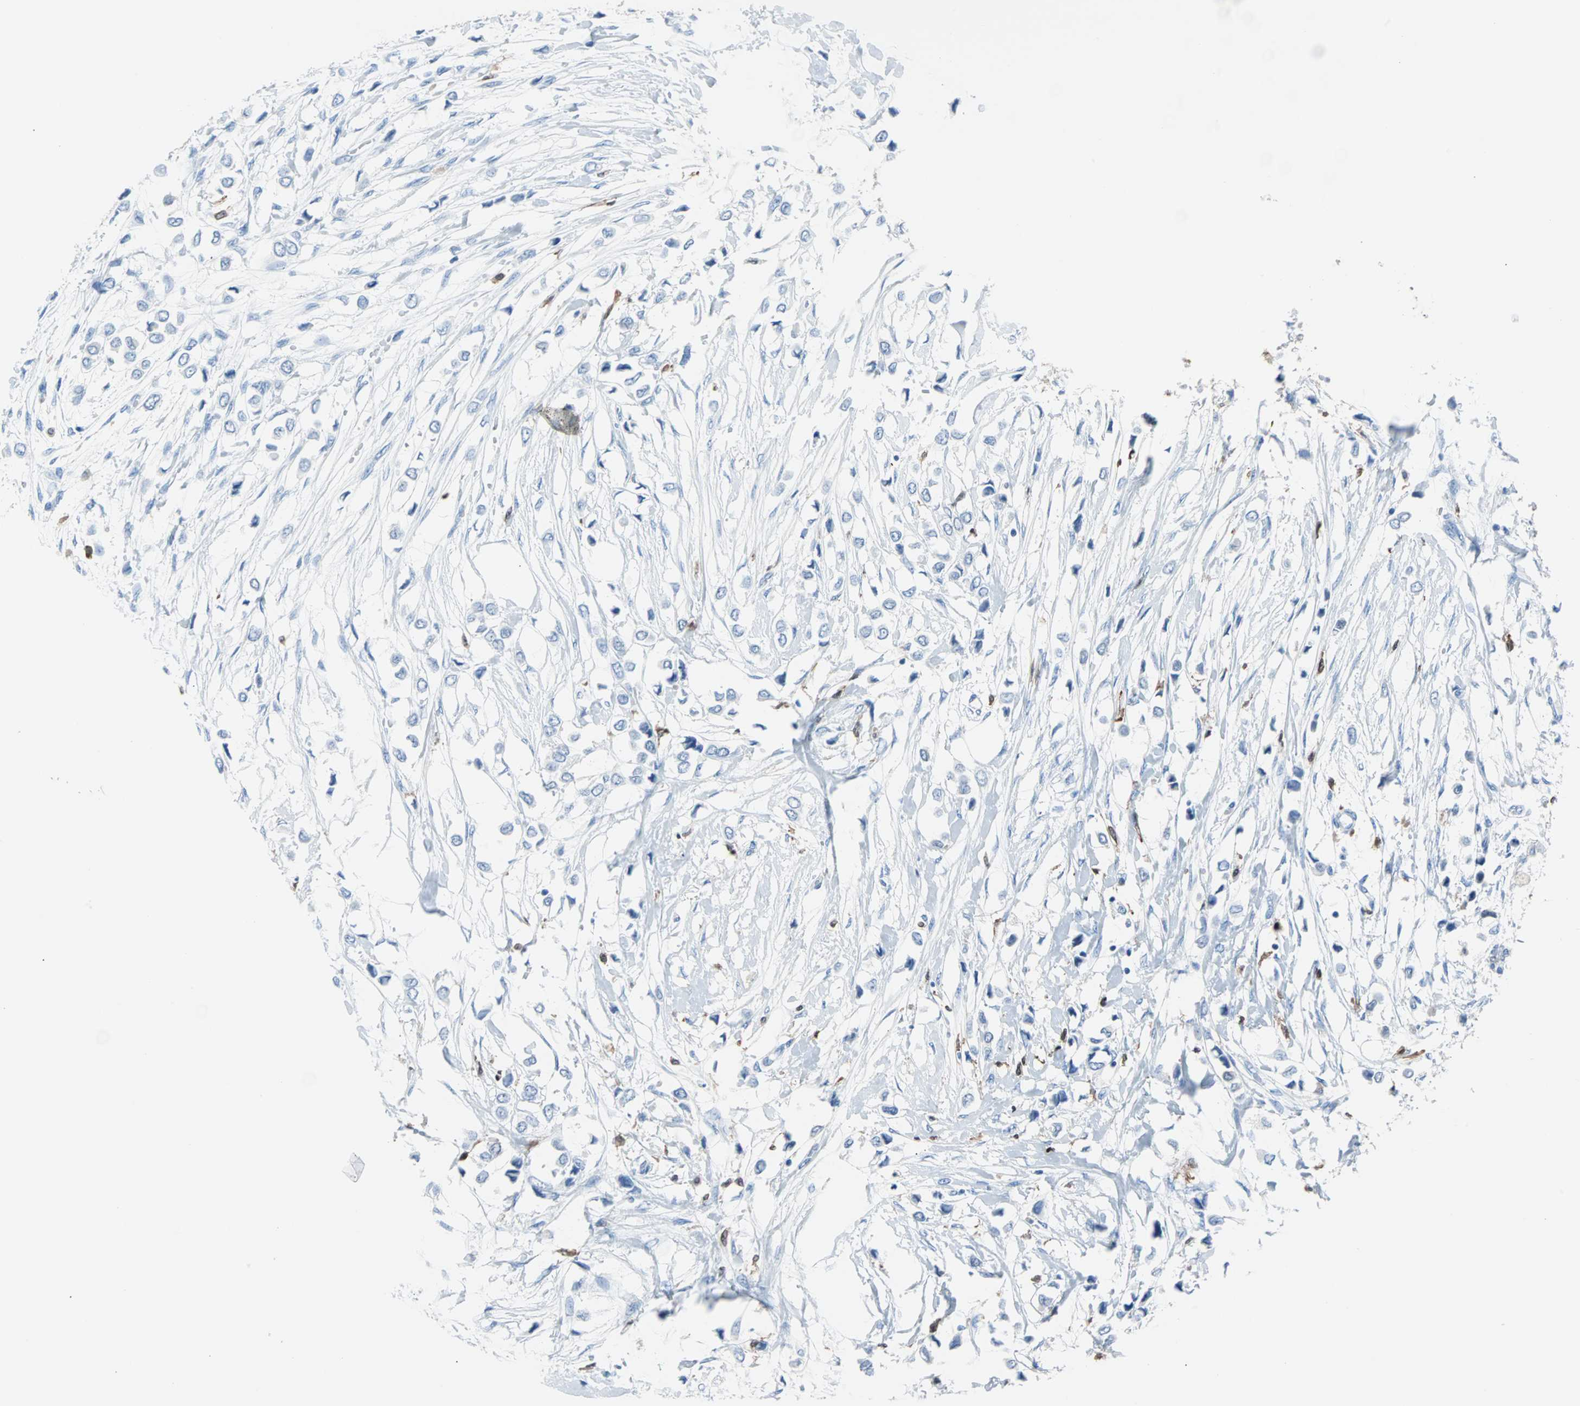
{"staining": {"intensity": "negative", "quantity": "none", "location": "none"}, "tissue": "breast cancer", "cell_type": "Tumor cells", "image_type": "cancer", "snomed": [{"axis": "morphology", "description": "Lobular carcinoma"}, {"axis": "topography", "description": "Breast"}], "caption": "This is a photomicrograph of IHC staining of lobular carcinoma (breast), which shows no expression in tumor cells.", "gene": "SYK", "patient": {"sex": "female", "age": 51}}